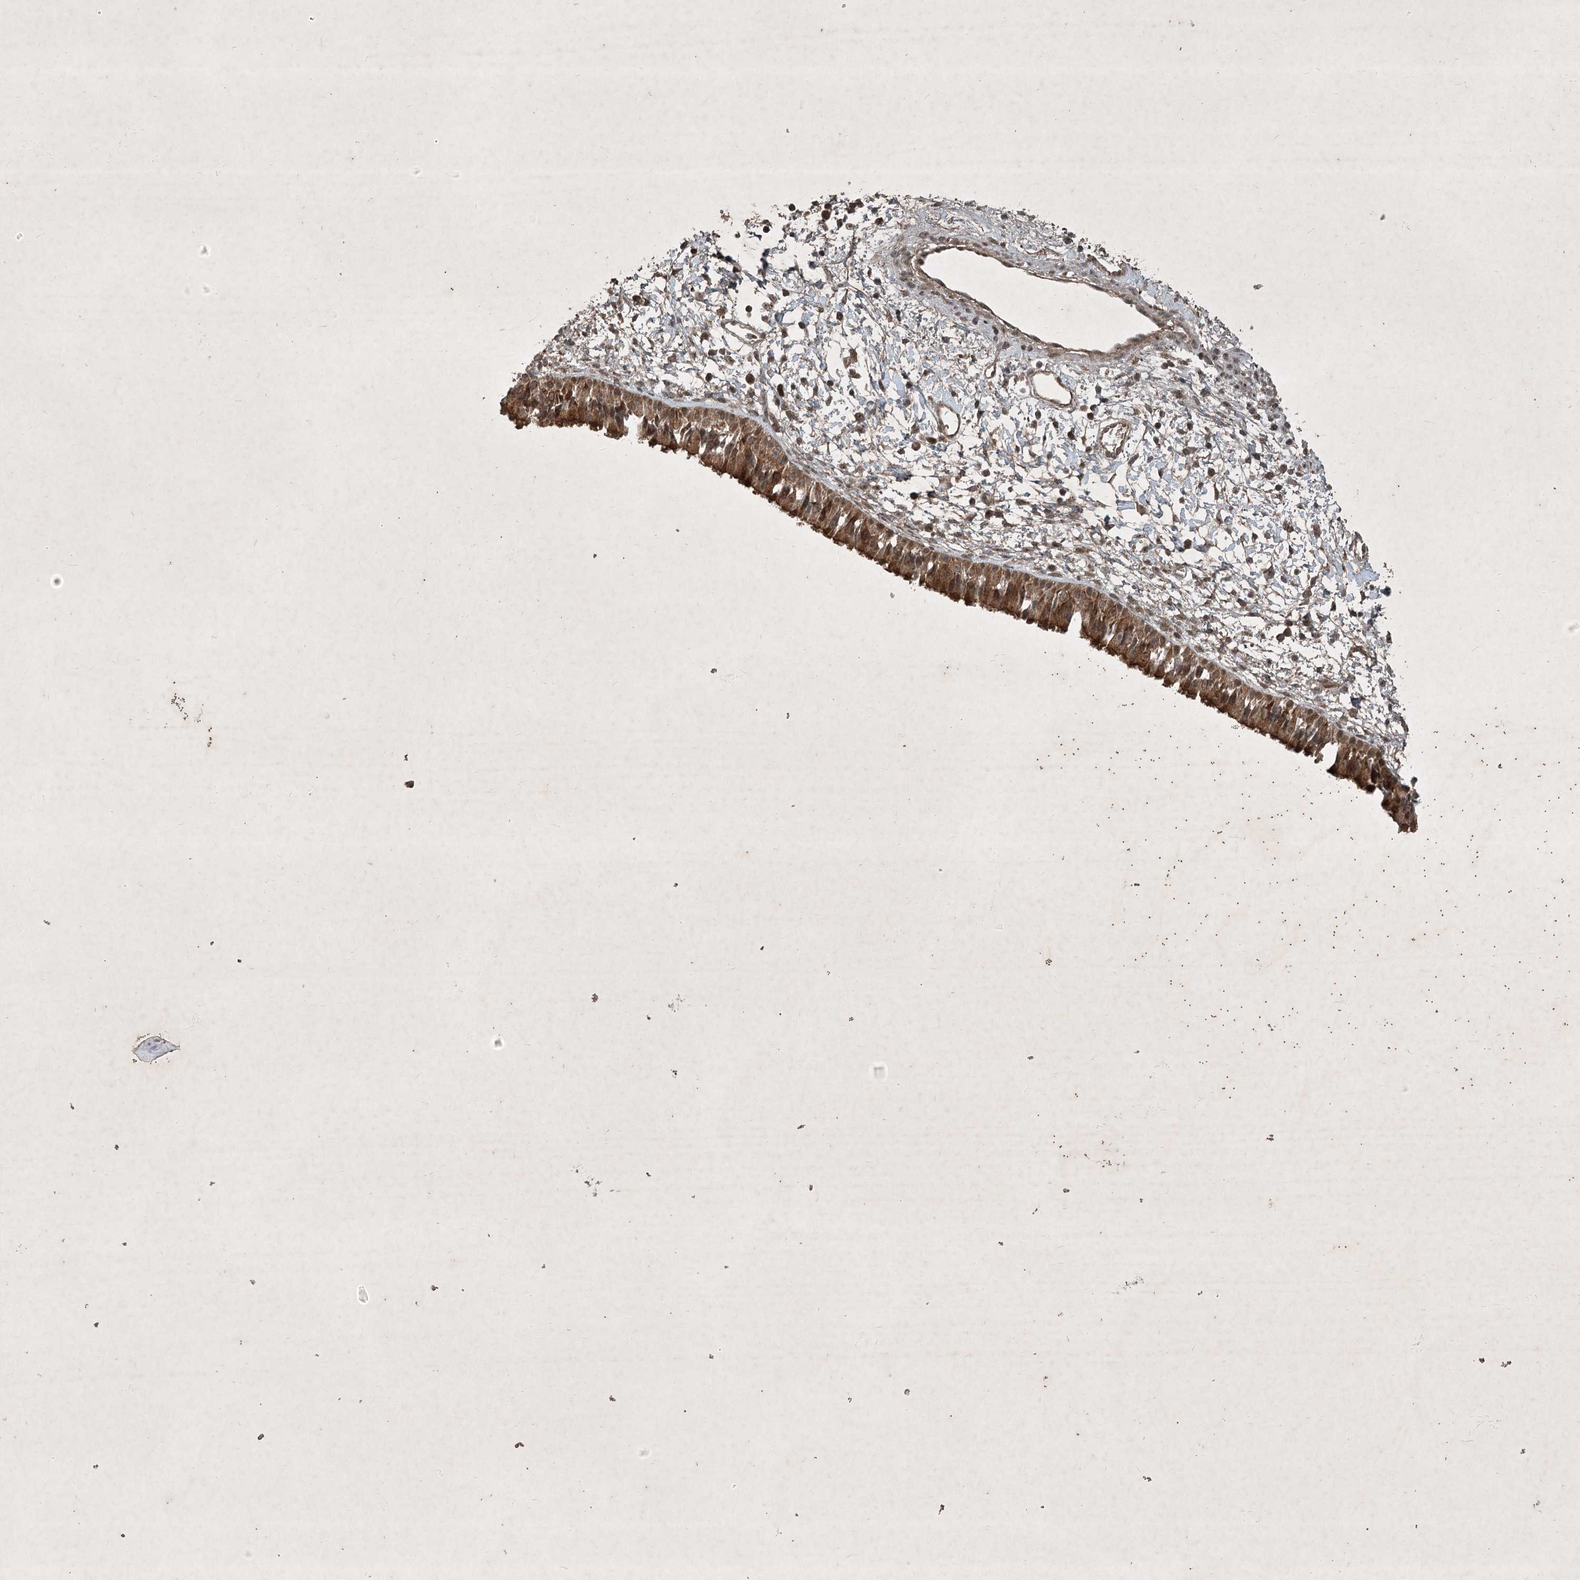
{"staining": {"intensity": "strong", "quantity": ">75%", "location": "cytoplasmic/membranous"}, "tissue": "nasopharynx", "cell_type": "Respiratory epithelial cells", "image_type": "normal", "snomed": [{"axis": "morphology", "description": "Normal tissue, NOS"}, {"axis": "topography", "description": "Nasopharynx"}], "caption": "Nasopharynx stained with immunohistochemistry (IHC) displays strong cytoplasmic/membranous expression in approximately >75% of respiratory epithelial cells. The staining is performed using DAB (3,3'-diaminobenzidine) brown chromogen to label protein expression. The nuclei are counter-stained blue using hematoxylin.", "gene": "UNC93A", "patient": {"sex": "male", "age": 22}}